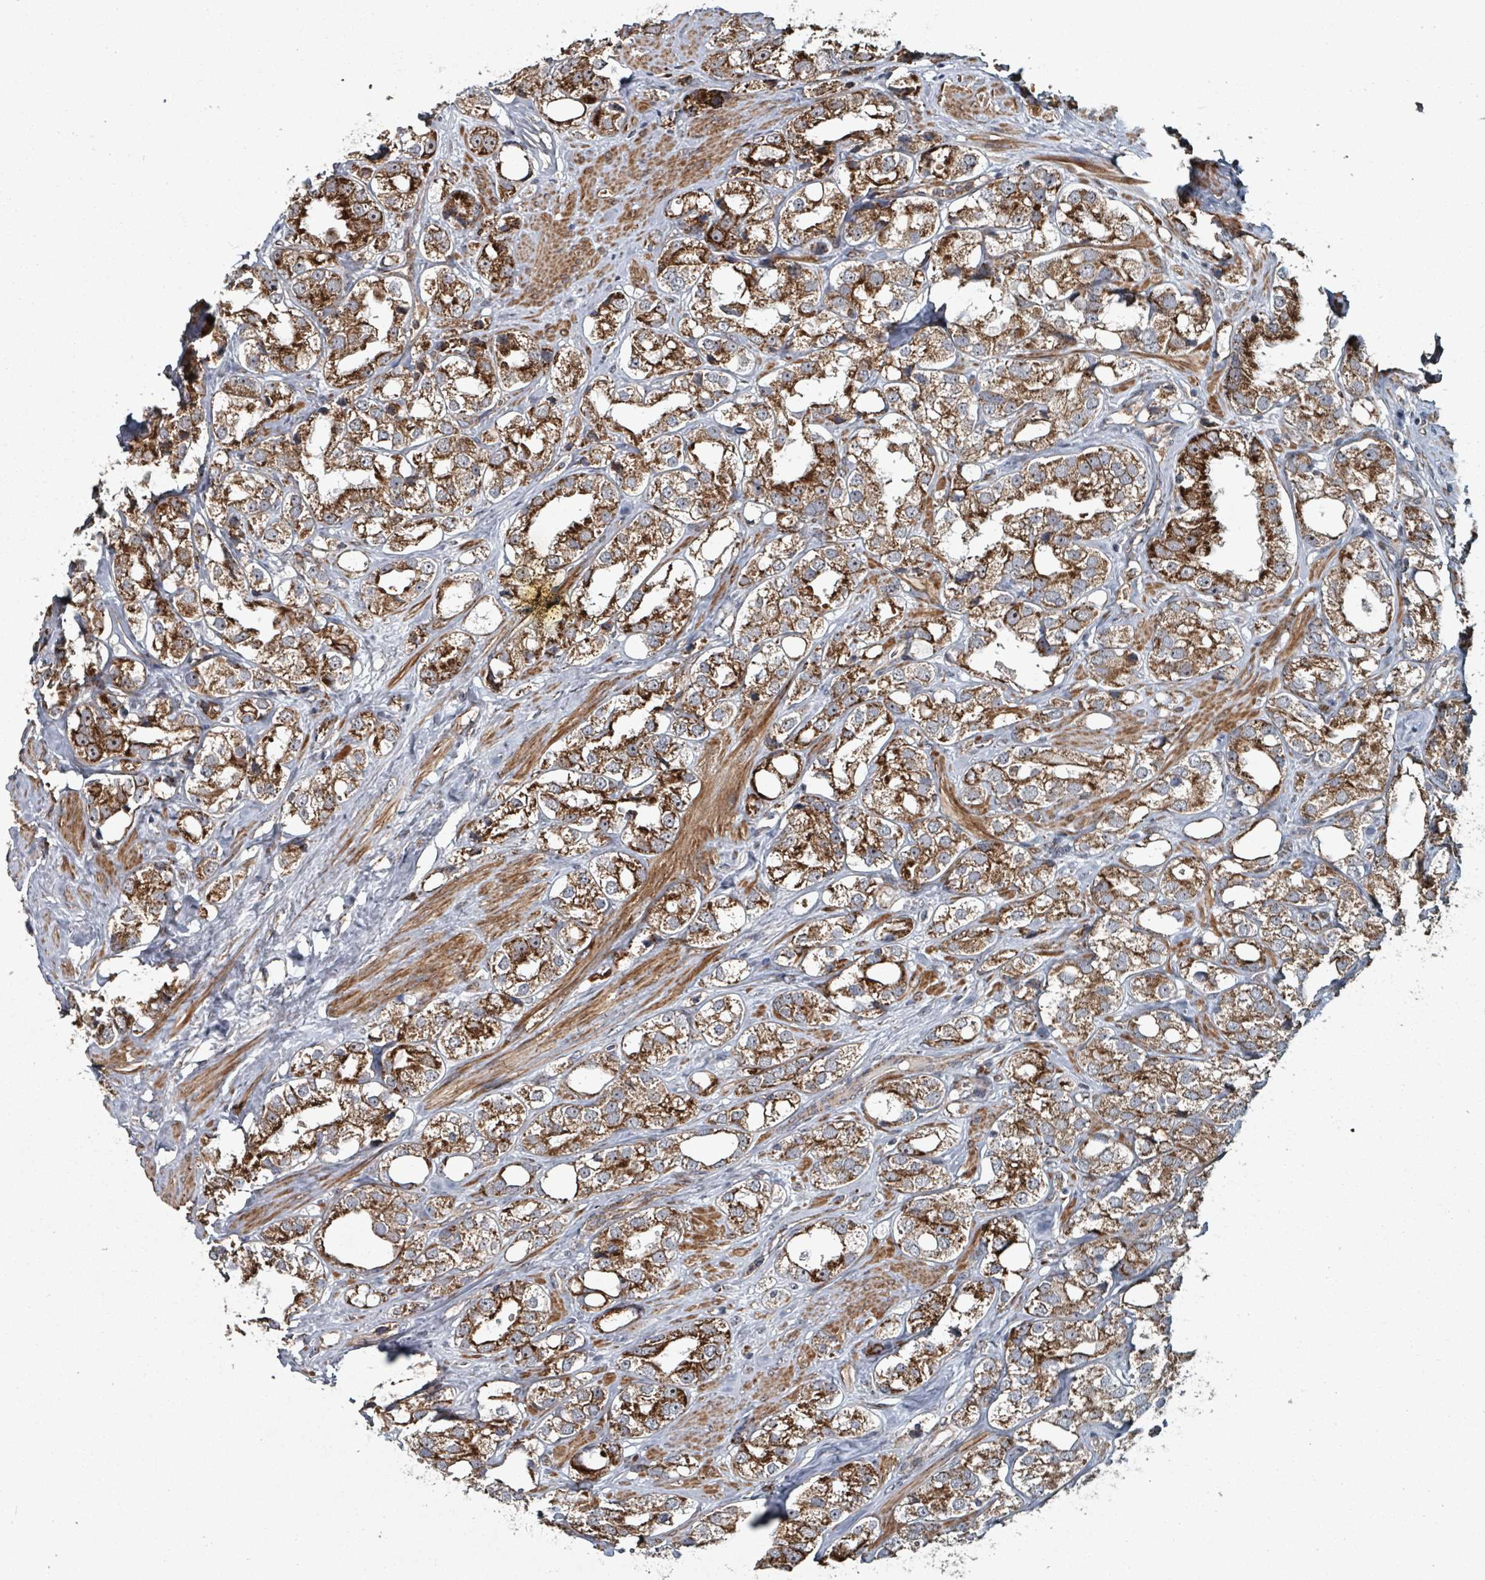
{"staining": {"intensity": "strong", "quantity": ">75%", "location": "cytoplasmic/membranous"}, "tissue": "prostate cancer", "cell_type": "Tumor cells", "image_type": "cancer", "snomed": [{"axis": "morphology", "description": "Adenocarcinoma, NOS"}, {"axis": "topography", "description": "Prostate"}], "caption": "Strong cytoplasmic/membranous expression is appreciated in about >75% of tumor cells in prostate adenocarcinoma.", "gene": "MRPL4", "patient": {"sex": "male", "age": 79}}